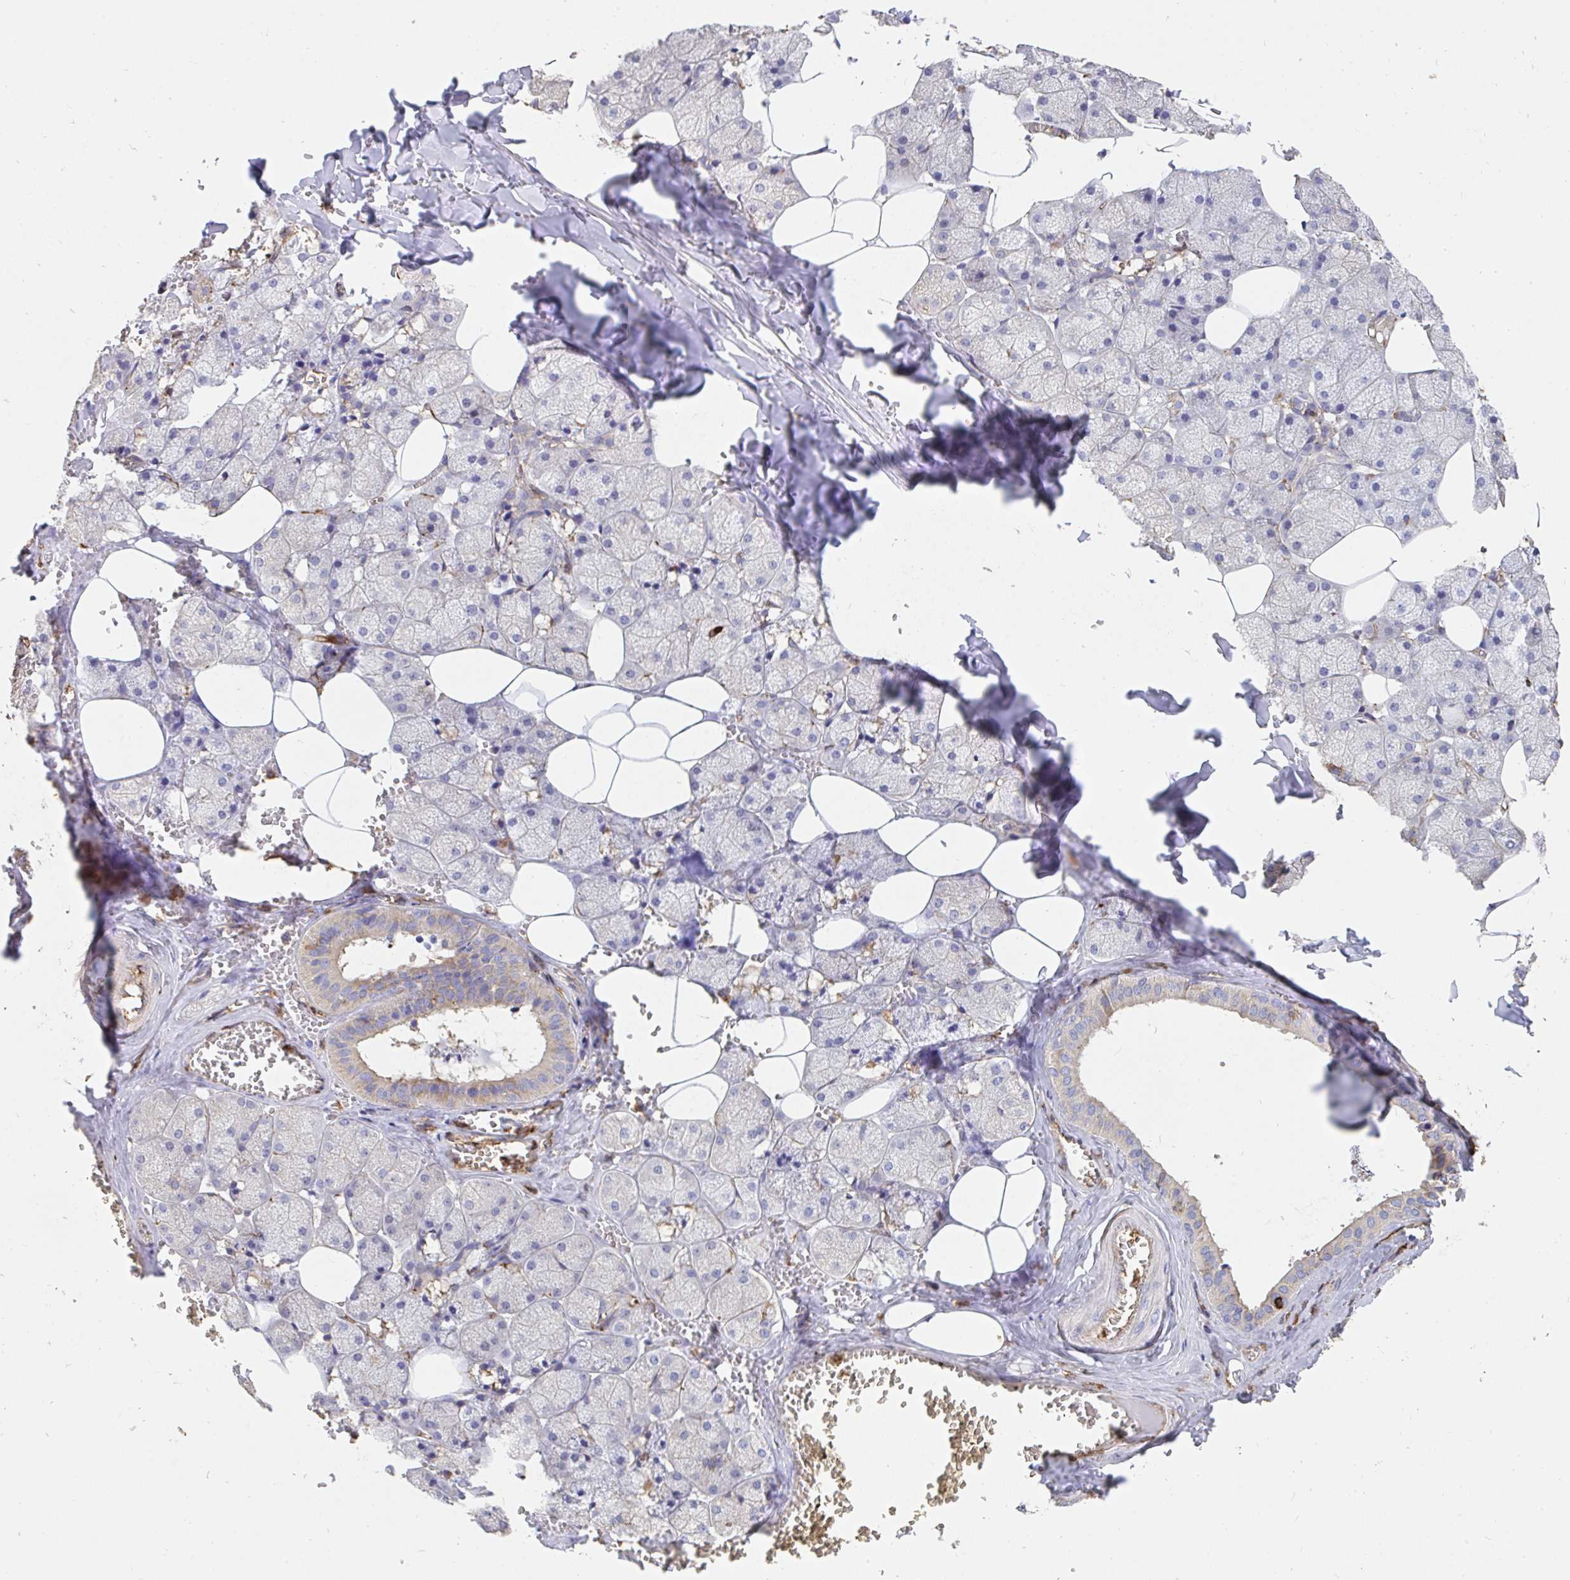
{"staining": {"intensity": "weak", "quantity": "25%-75%", "location": "cytoplasmic/membranous"}, "tissue": "salivary gland", "cell_type": "Glandular cells", "image_type": "normal", "snomed": [{"axis": "morphology", "description": "Normal tissue, NOS"}, {"axis": "topography", "description": "Salivary gland"}, {"axis": "topography", "description": "Peripheral nerve tissue"}], "caption": "Brown immunohistochemical staining in unremarkable salivary gland reveals weak cytoplasmic/membranous expression in approximately 25%-75% of glandular cells.", "gene": "CFL1", "patient": {"sex": "male", "age": 38}}